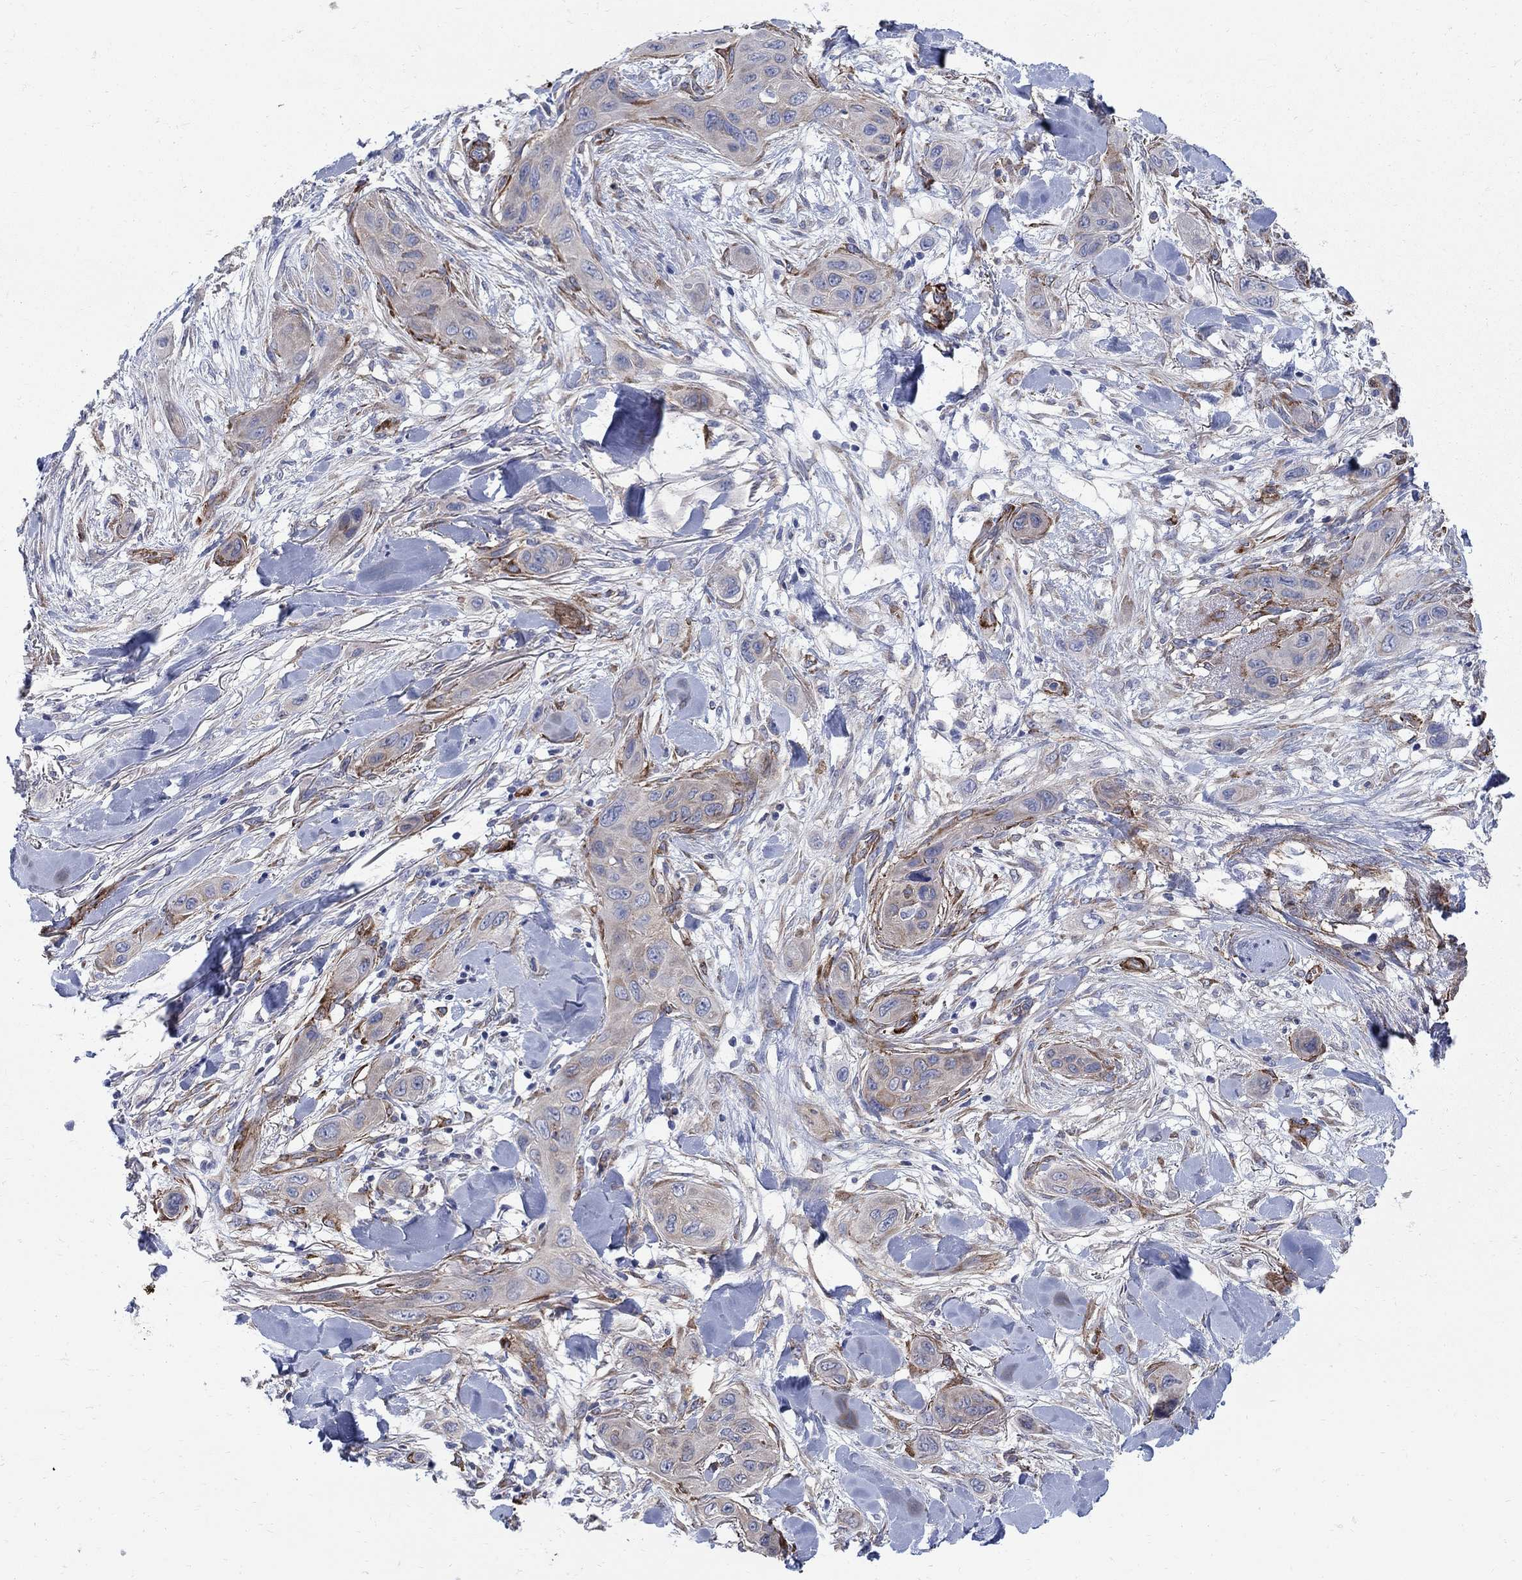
{"staining": {"intensity": "negative", "quantity": "none", "location": "none"}, "tissue": "skin cancer", "cell_type": "Tumor cells", "image_type": "cancer", "snomed": [{"axis": "morphology", "description": "Squamous cell carcinoma, NOS"}, {"axis": "topography", "description": "Skin"}], "caption": "This is an IHC image of skin cancer. There is no positivity in tumor cells.", "gene": "SEPTIN8", "patient": {"sex": "male", "age": 78}}